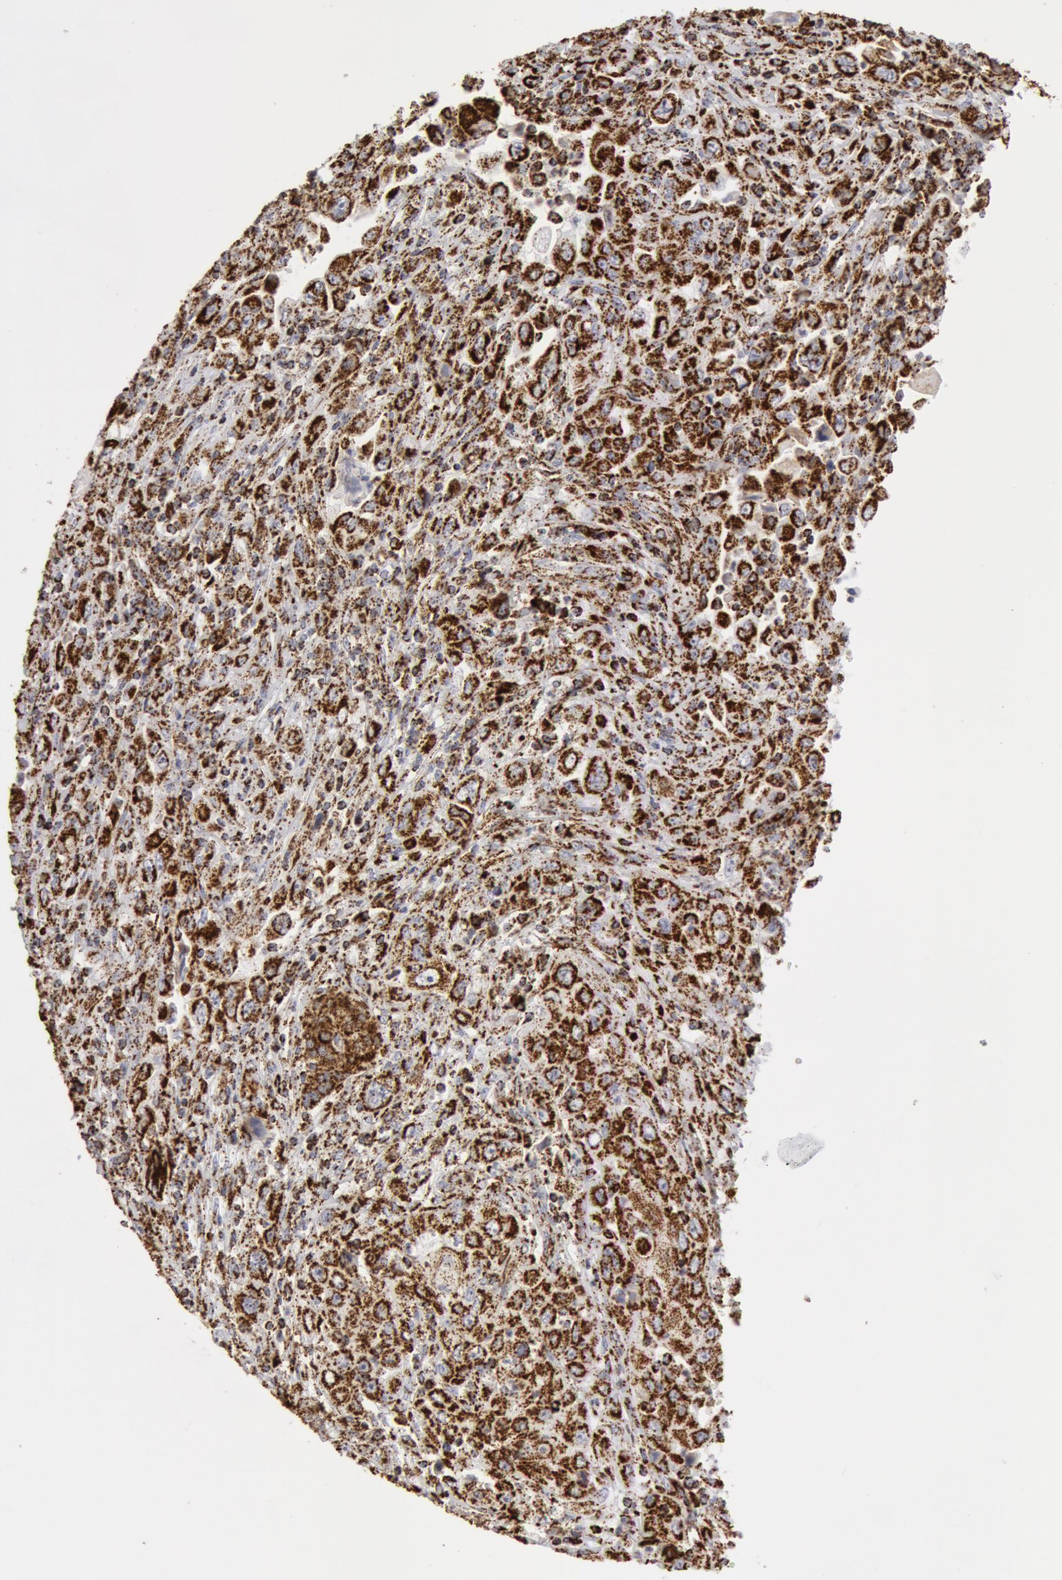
{"staining": {"intensity": "strong", "quantity": ">75%", "location": "cytoplasmic/membranous"}, "tissue": "pancreatic cancer", "cell_type": "Tumor cells", "image_type": "cancer", "snomed": [{"axis": "morphology", "description": "Adenocarcinoma, NOS"}, {"axis": "topography", "description": "Pancreas"}], "caption": "Brown immunohistochemical staining in human adenocarcinoma (pancreatic) exhibits strong cytoplasmic/membranous positivity in about >75% of tumor cells.", "gene": "ATP5F1B", "patient": {"sex": "male", "age": 70}}